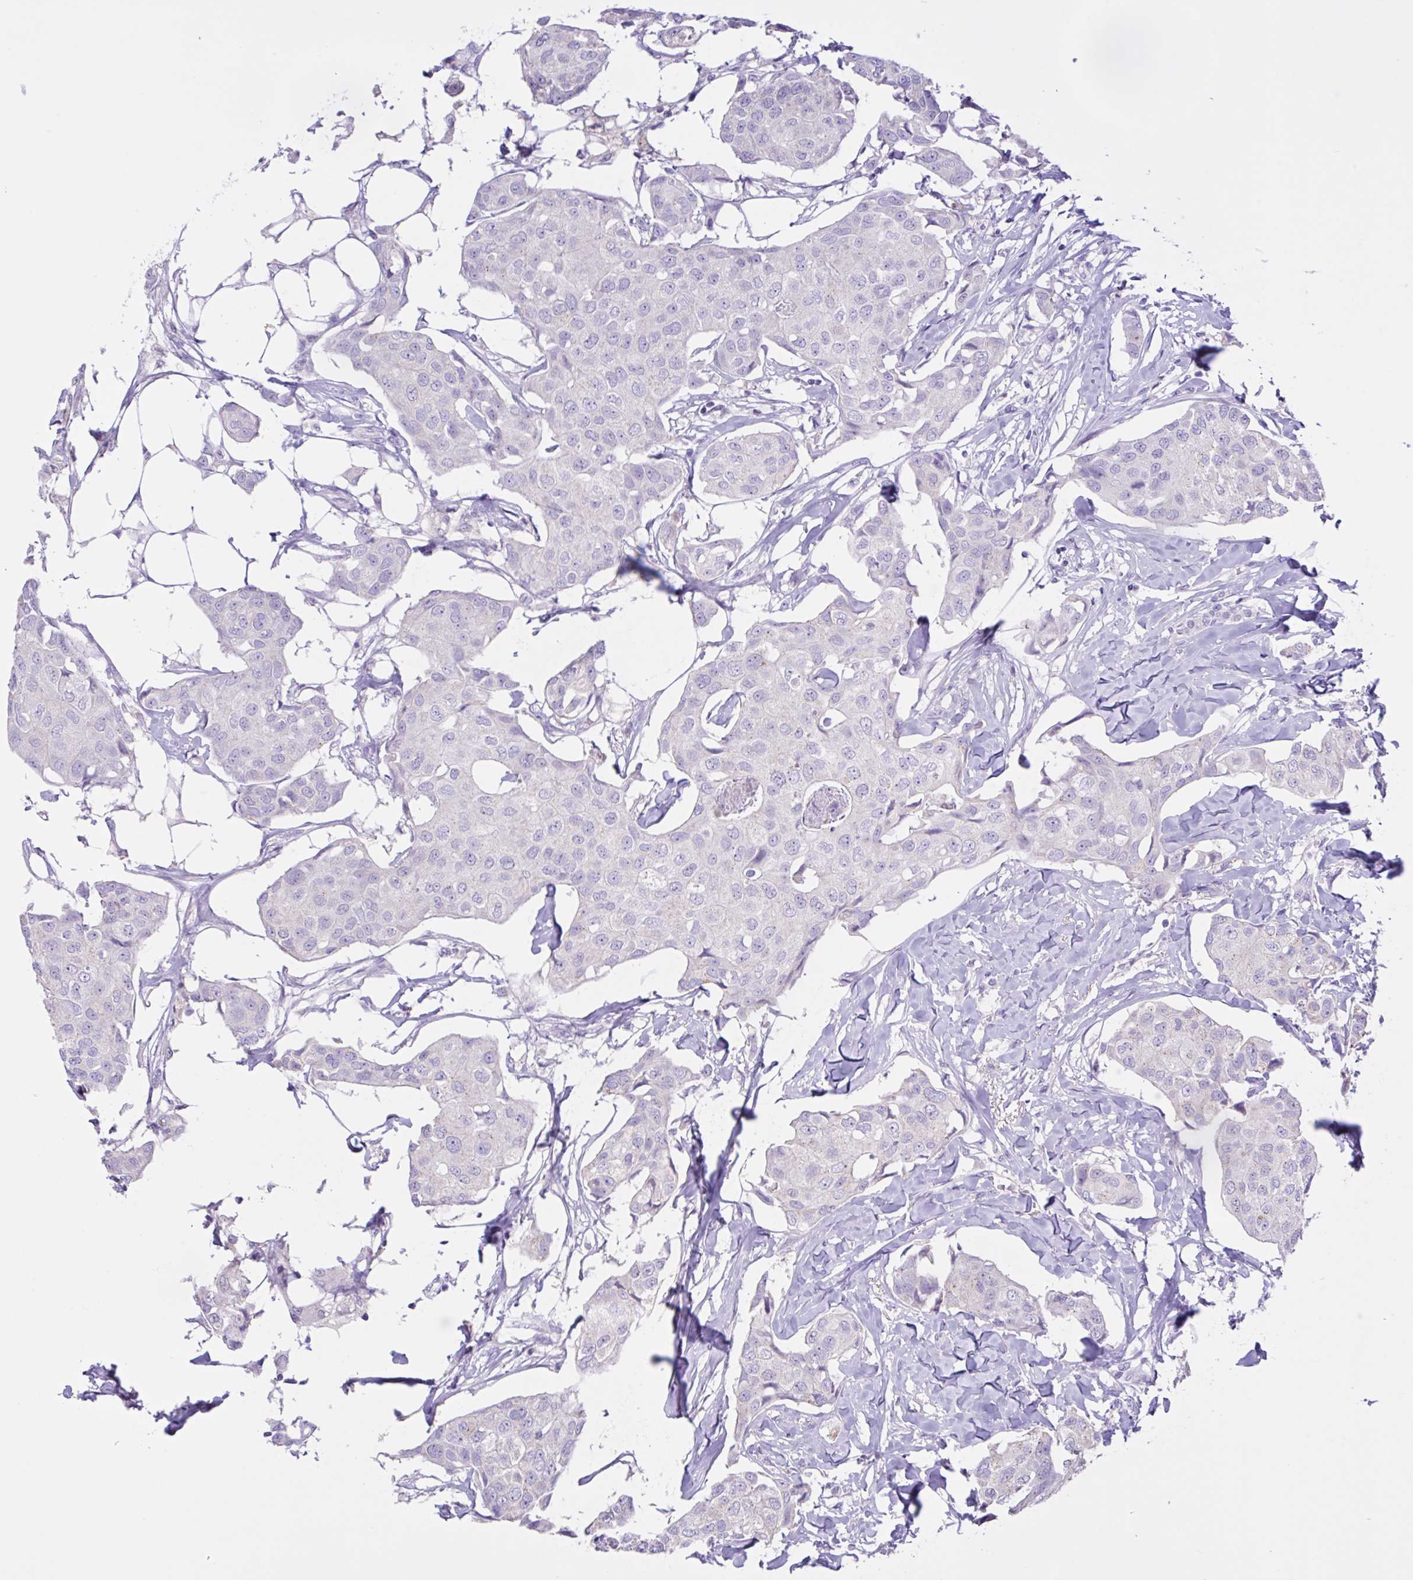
{"staining": {"intensity": "negative", "quantity": "none", "location": "none"}, "tissue": "breast cancer", "cell_type": "Tumor cells", "image_type": "cancer", "snomed": [{"axis": "morphology", "description": "Duct carcinoma"}, {"axis": "topography", "description": "Breast"}, {"axis": "topography", "description": "Lymph node"}], "caption": "This photomicrograph is of breast intraductal carcinoma stained with immunohistochemistry (IHC) to label a protein in brown with the nuclei are counter-stained blue. There is no expression in tumor cells.", "gene": "CST11", "patient": {"sex": "female", "age": 80}}